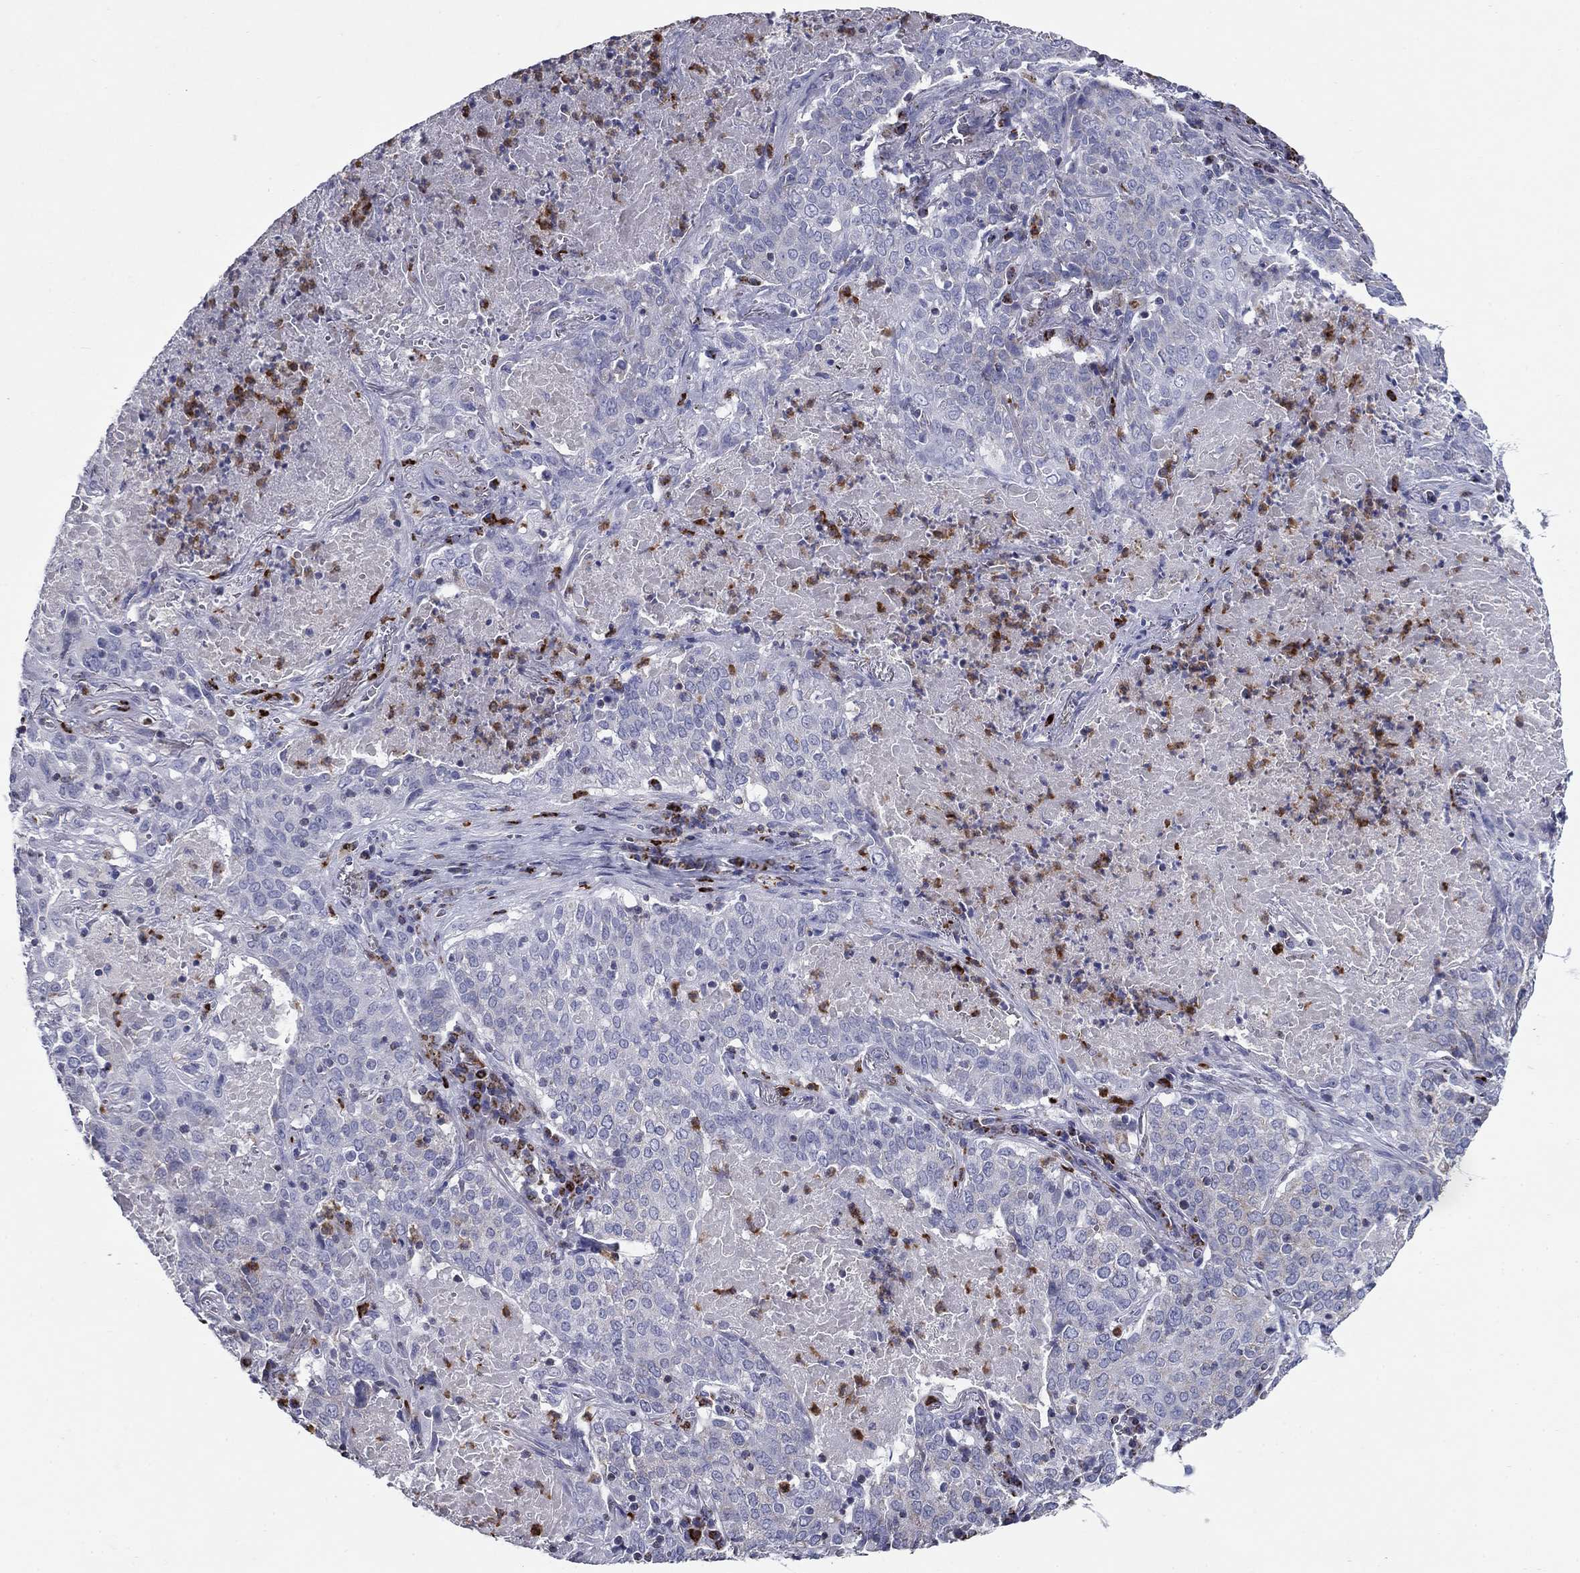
{"staining": {"intensity": "negative", "quantity": "none", "location": "none"}, "tissue": "lung cancer", "cell_type": "Tumor cells", "image_type": "cancer", "snomed": [{"axis": "morphology", "description": "Squamous cell carcinoma, NOS"}, {"axis": "topography", "description": "Lung"}], "caption": "Lung cancer (squamous cell carcinoma) was stained to show a protein in brown. There is no significant expression in tumor cells.", "gene": "NDUFA4L2", "patient": {"sex": "male", "age": 82}}